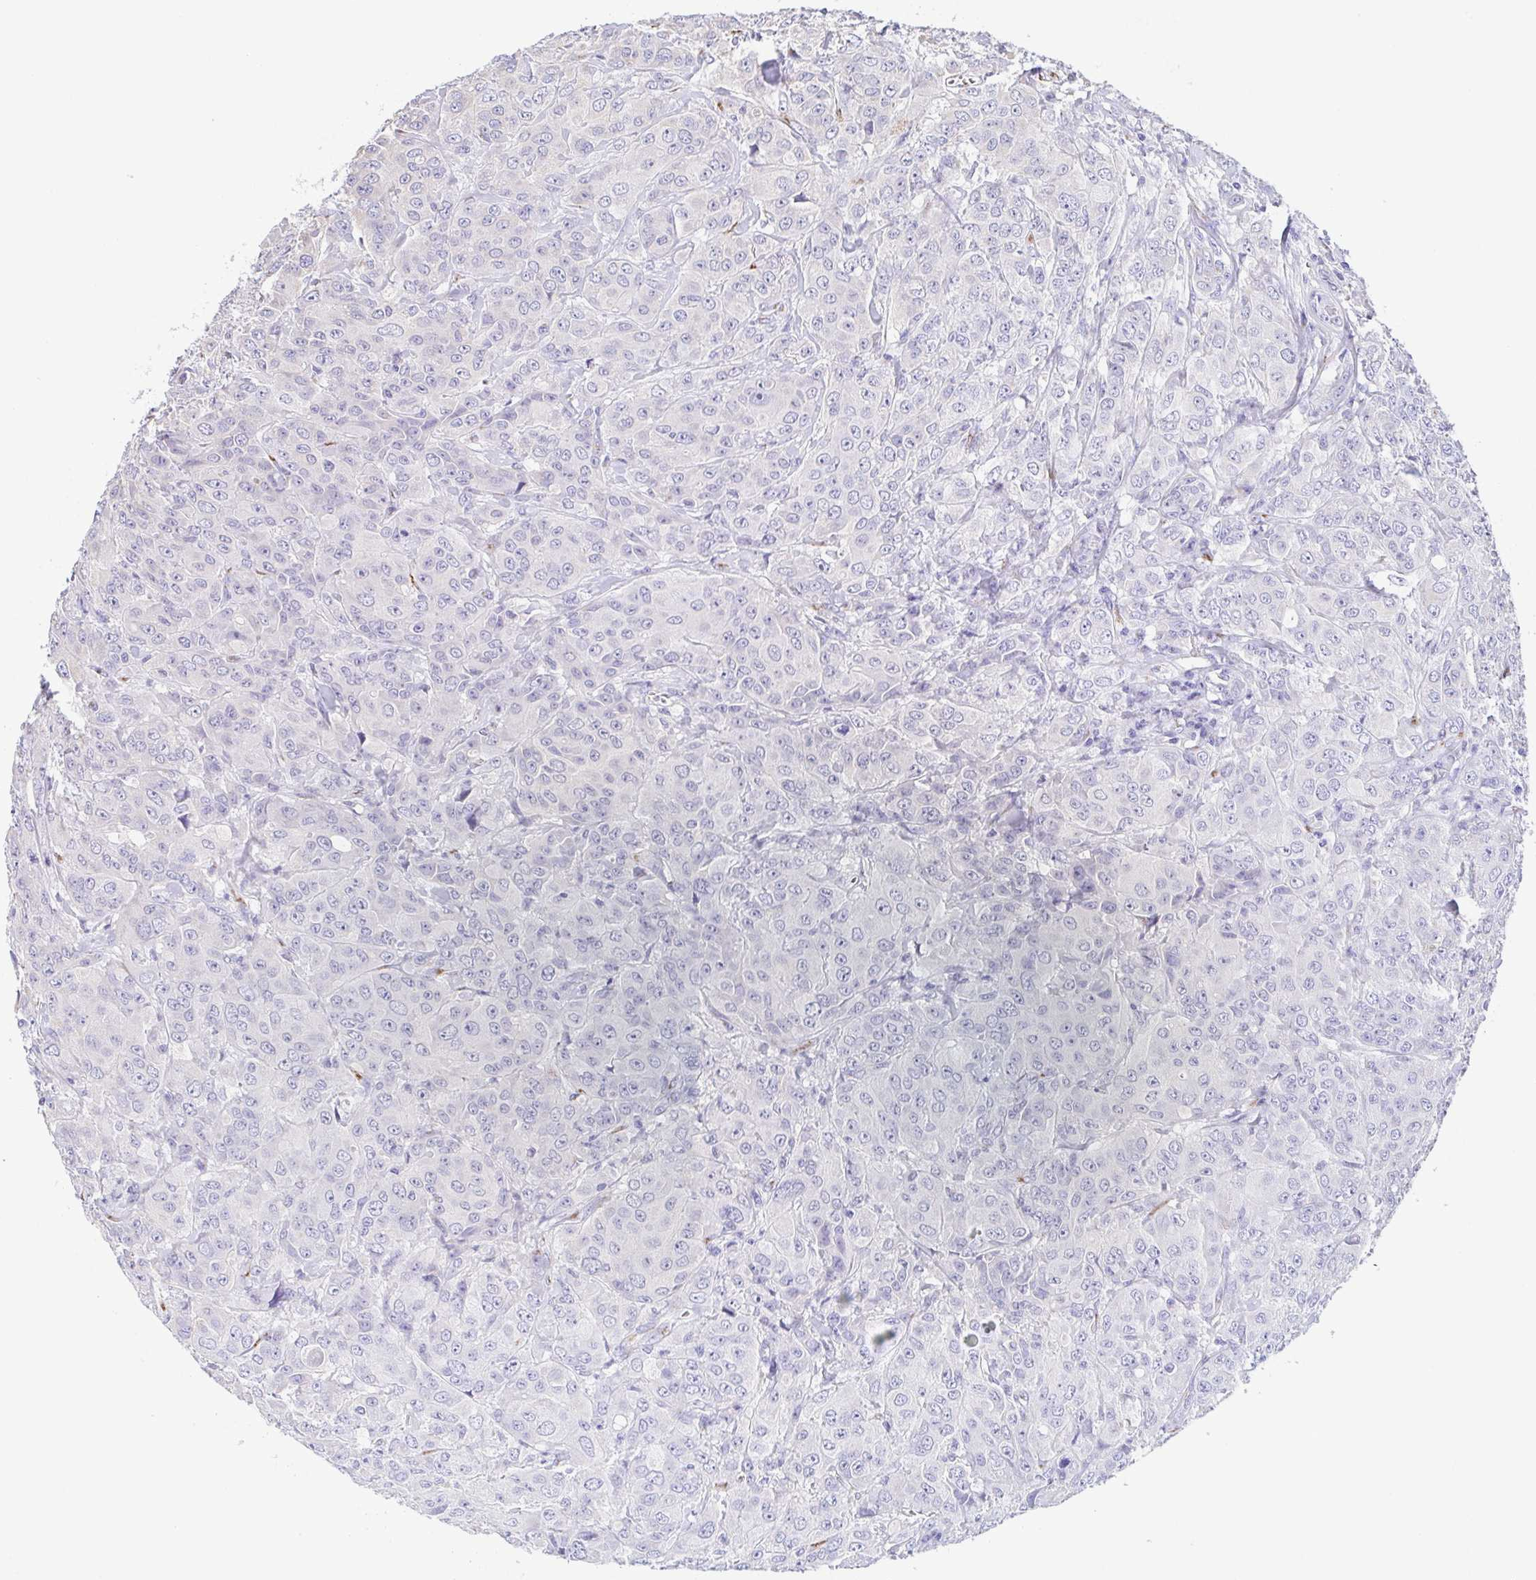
{"staining": {"intensity": "negative", "quantity": "none", "location": "none"}, "tissue": "breast cancer", "cell_type": "Tumor cells", "image_type": "cancer", "snomed": [{"axis": "morphology", "description": "Normal tissue, NOS"}, {"axis": "morphology", "description": "Duct carcinoma"}, {"axis": "topography", "description": "Breast"}], "caption": "A photomicrograph of breast cancer stained for a protein demonstrates no brown staining in tumor cells.", "gene": "SULT1B1", "patient": {"sex": "female", "age": 43}}